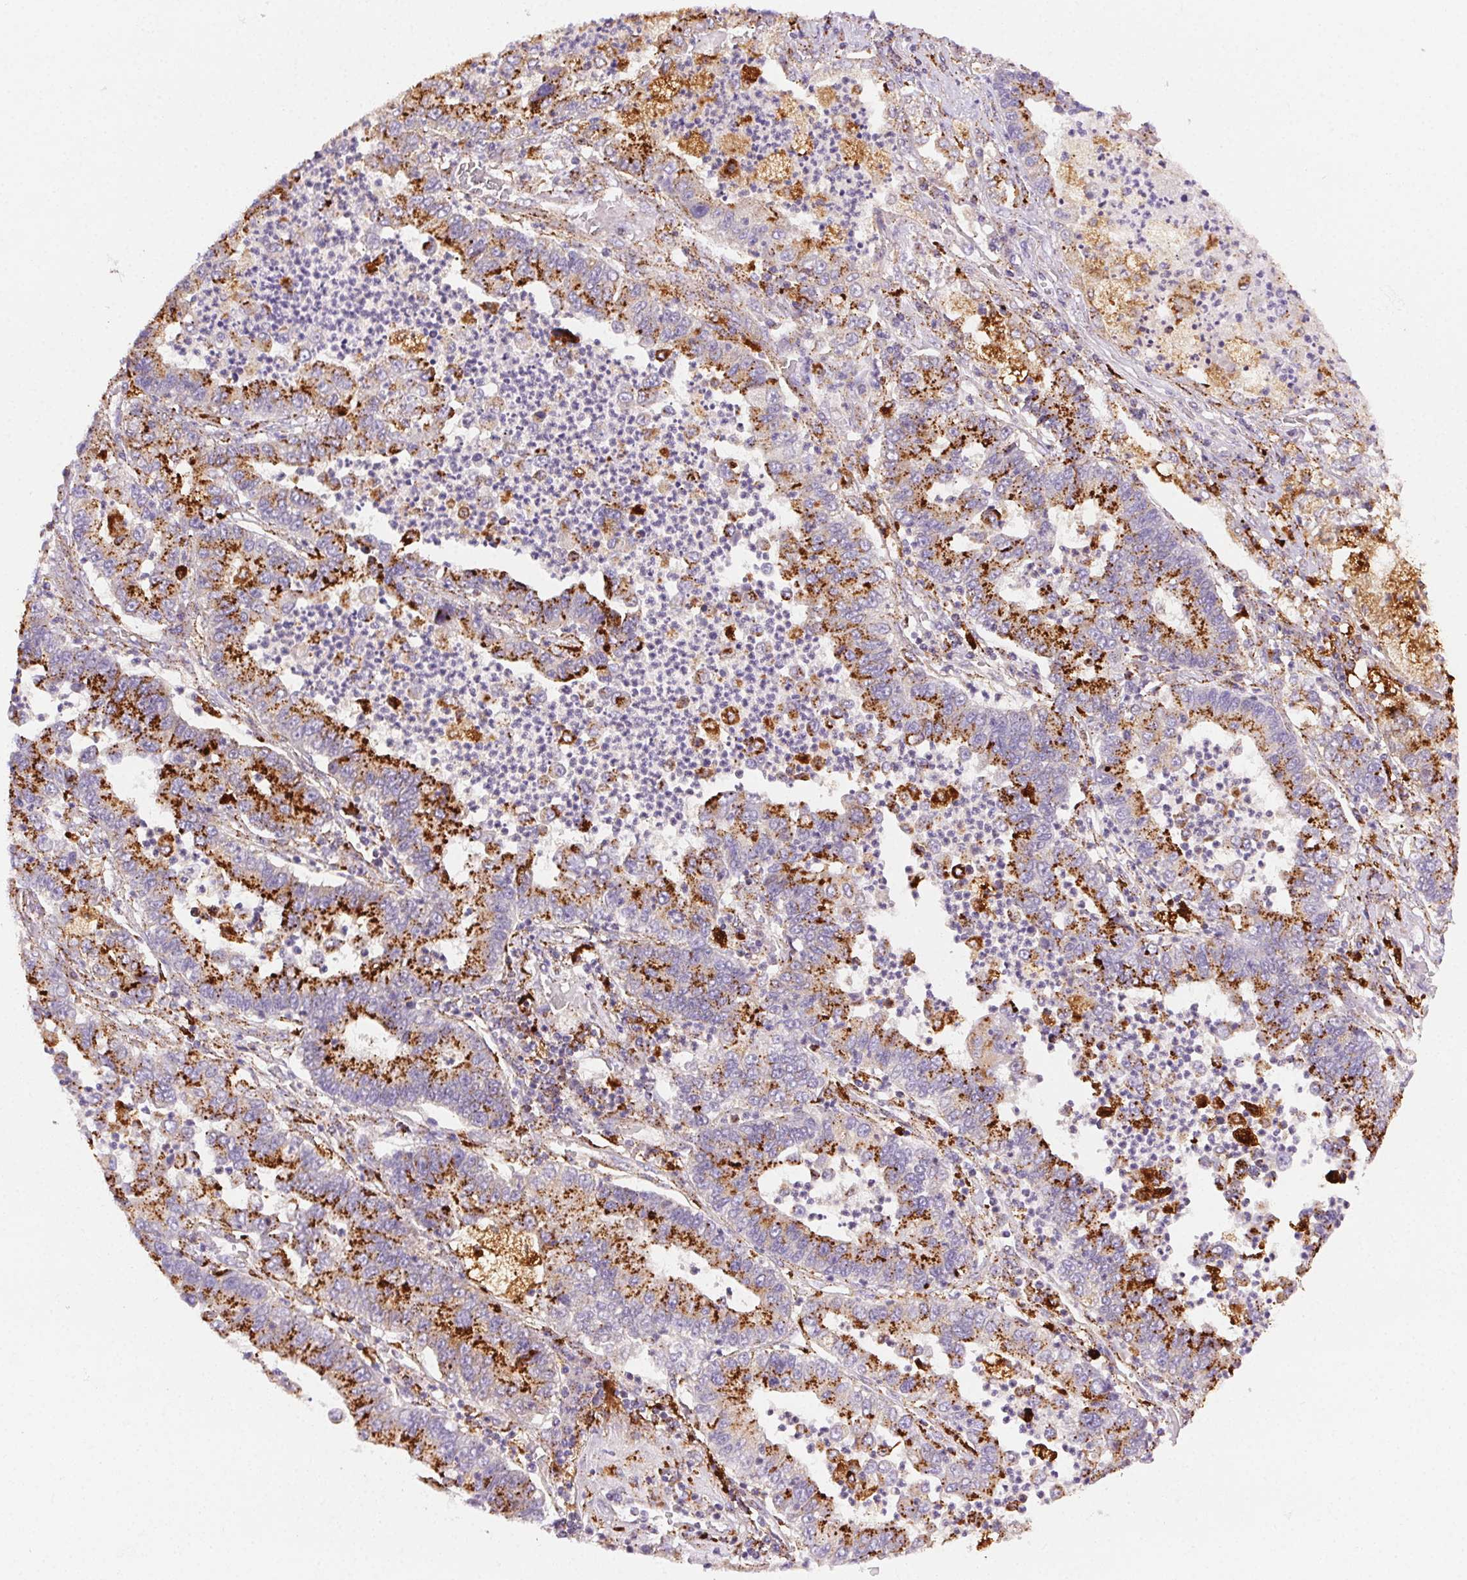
{"staining": {"intensity": "strong", "quantity": "25%-75%", "location": "cytoplasmic/membranous"}, "tissue": "lung cancer", "cell_type": "Tumor cells", "image_type": "cancer", "snomed": [{"axis": "morphology", "description": "Adenocarcinoma, NOS"}, {"axis": "topography", "description": "Lung"}], "caption": "Lung cancer (adenocarcinoma) was stained to show a protein in brown. There is high levels of strong cytoplasmic/membranous staining in about 25%-75% of tumor cells.", "gene": "SCPEP1", "patient": {"sex": "female", "age": 57}}